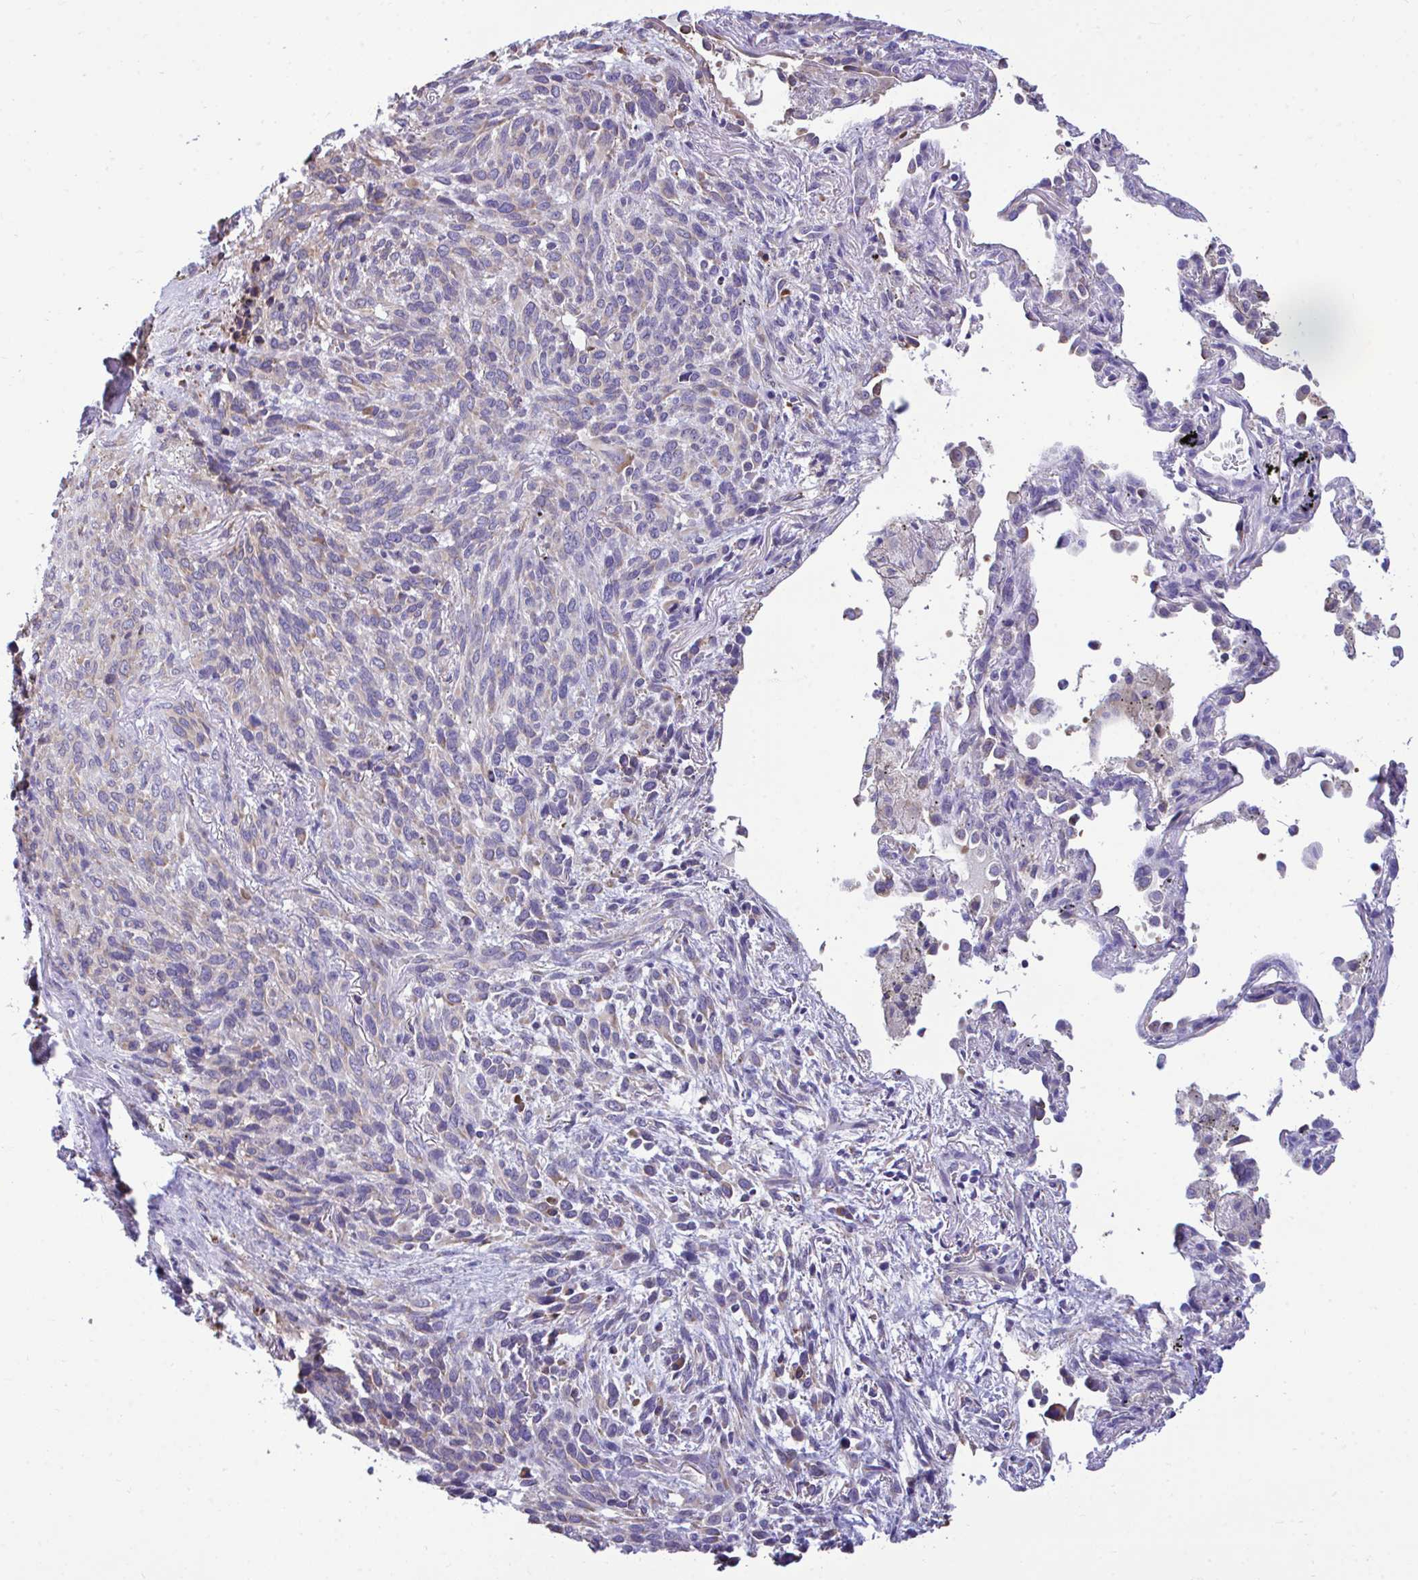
{"staining": {"intensity": "weak", "quantity": "<25%", "location": "cytoplasmic/membranous"}, "tissue": "melanoma", "cell_type": "Tumor cells", "image_type": "cancer", "snomed": [{"axis": "morphology", "description": "Malignant melanoma, Metastatic site"}, {"axis": "topography", "description": "Lung"}], "caption": "The image displays no staining of tumor cells in melanoma.", "gene": "PIGK", "patient": {"sex": "male", "age": 48}}